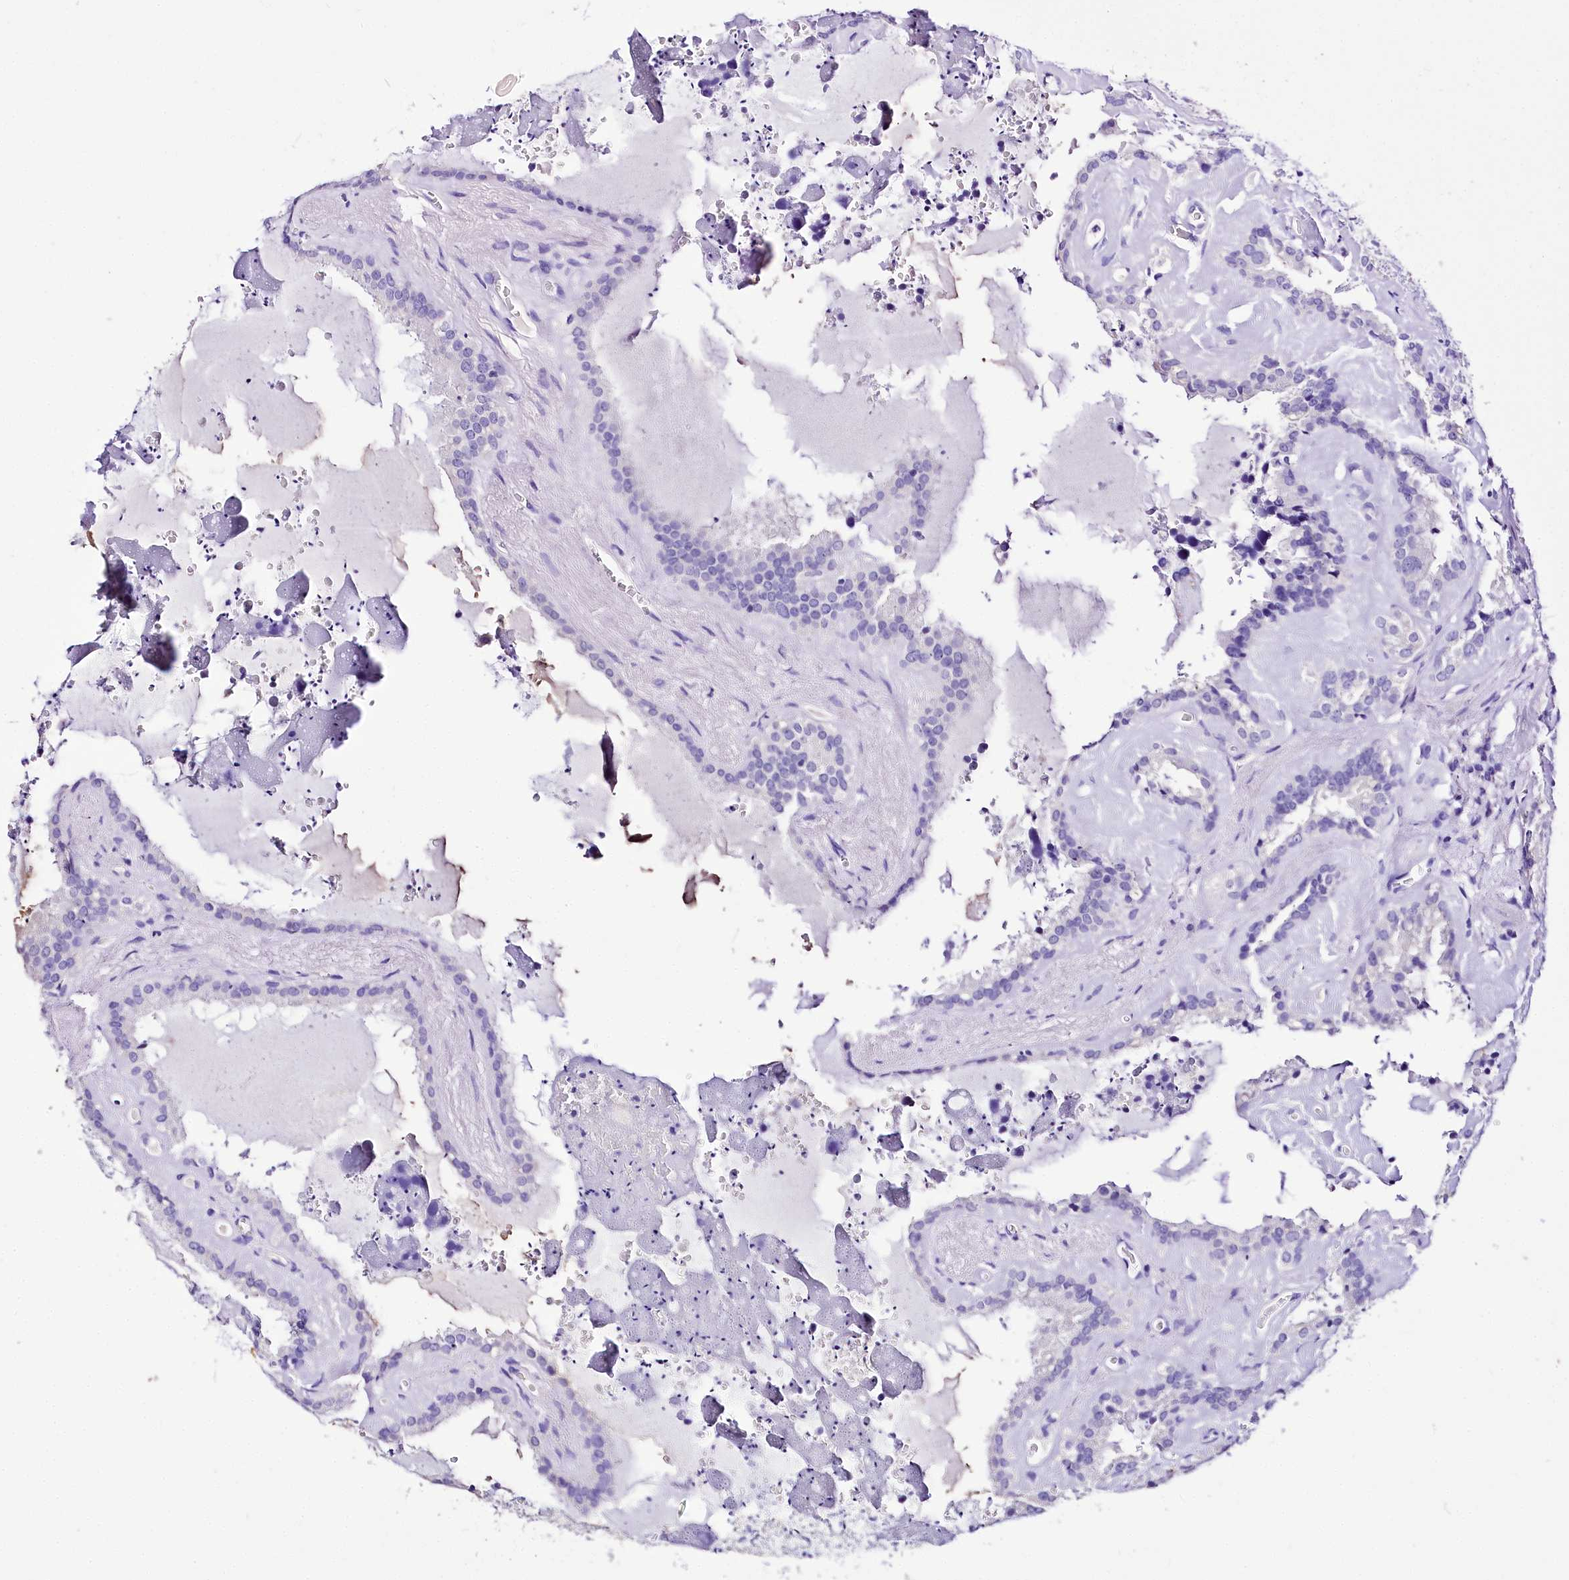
{"staining": {"intensity": "negative", "quantity": "none", "location": "none"}, "tissue": "seminal vesicle", "cell_type": "Glandular cells", "image_type": "normal", "snomed": [{"axis": "morphology", "description": "Normal tissue, NOS"}, {"axis": "topography", "description": "Prostate"}, {"axis": "topography", "description": "Seminal veicle"}], "caption": "IHC image of normal seminal vesicle stained for a protein (brown), which shows no staining in glandular cells.", "gene": "A2ML1", "patient": {"sex": "male", "age": 59}}